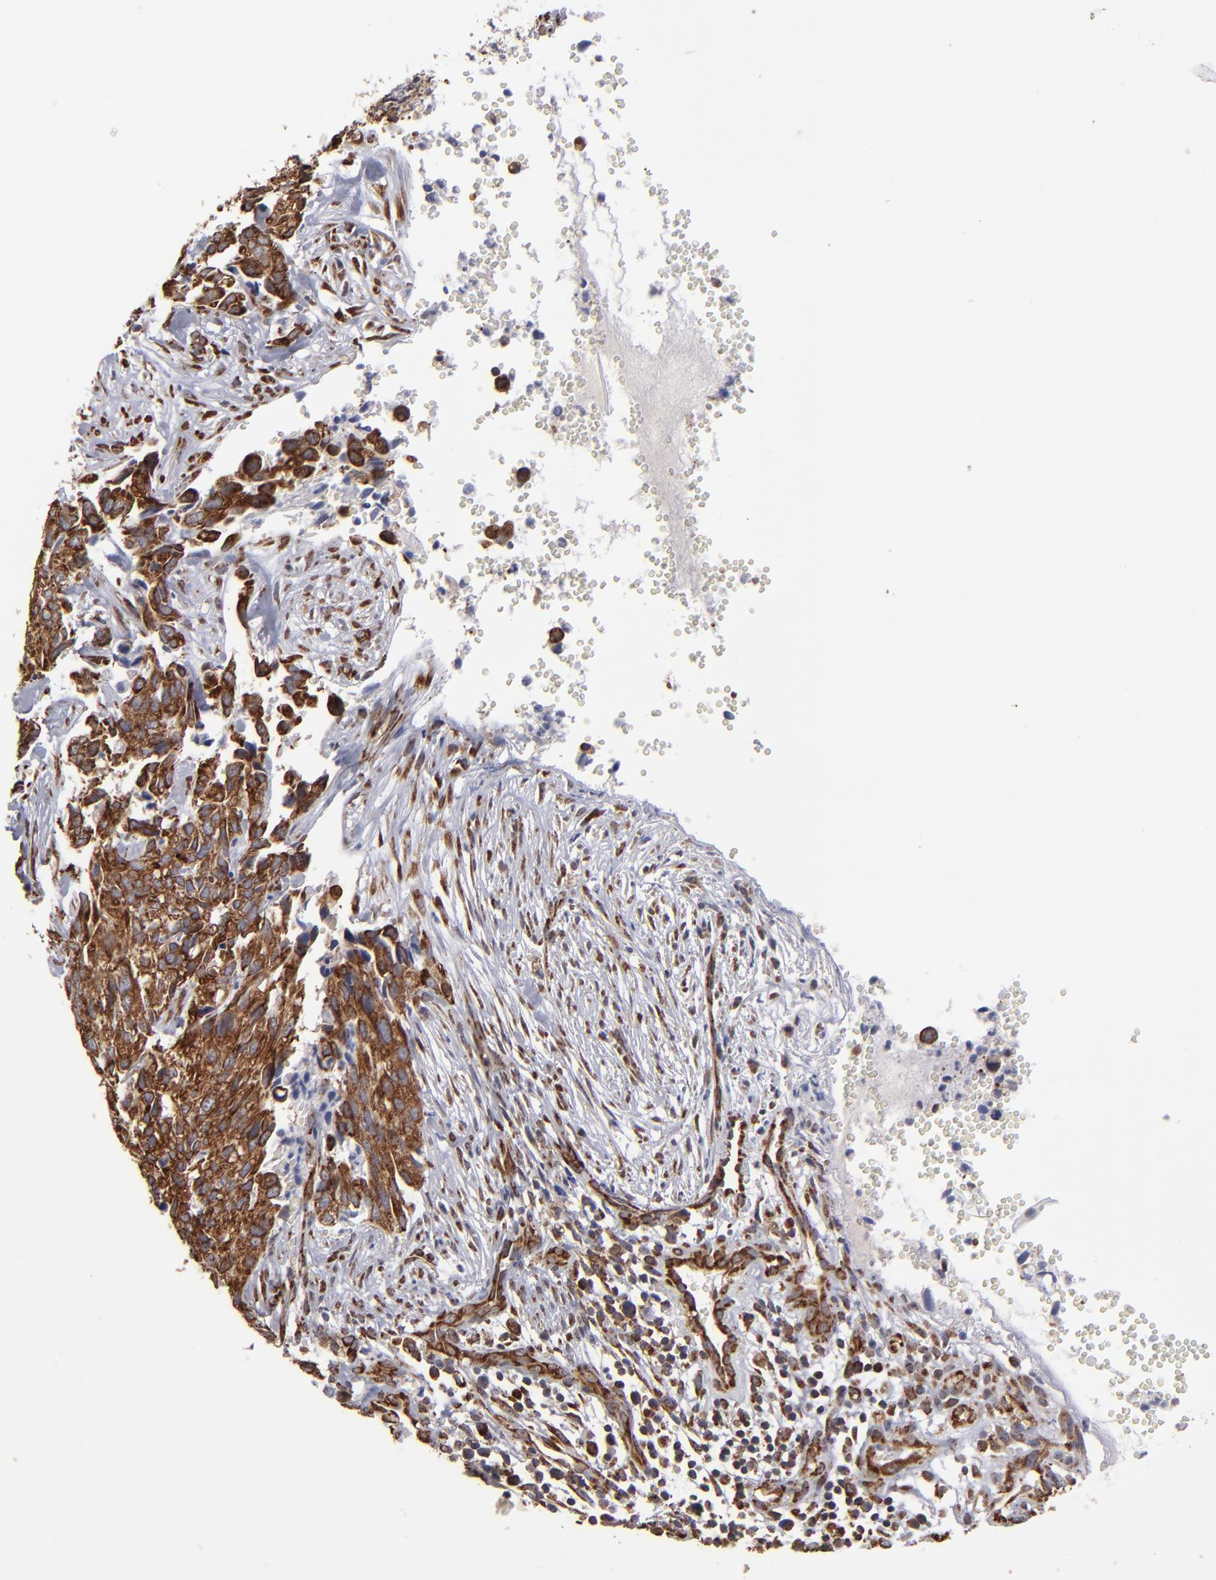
{"staining": {"intensity": "strong", "quantity": ">75%", "location": "cytoplasmic/membranous"}, "tissue": "cervical cancer", "cell_type": "Tumor cells", "image_type": "cancer", "snomed": [{"axis": "morphology", "description": "Normal tissue, NOS"}, {"axis": "morphology", "description": "Squamous cell carcinoma, NOS"}, {"axis": "topography", "description": "Cervix"}], "caption": "Immunohistochemistry (IHC) of human cervical cancer shows high levels of strong cytoplasmic/membranous positivity in approximately >75% of tumor cells. The protein is stained brown, and the nuclei are stained in blue (DAB (3,3'-diaminobenzidine) IHC with brightfield microscopy, high magnification).", "gene": "KTN1", "patient": {"sex": "female", "age": 45}}